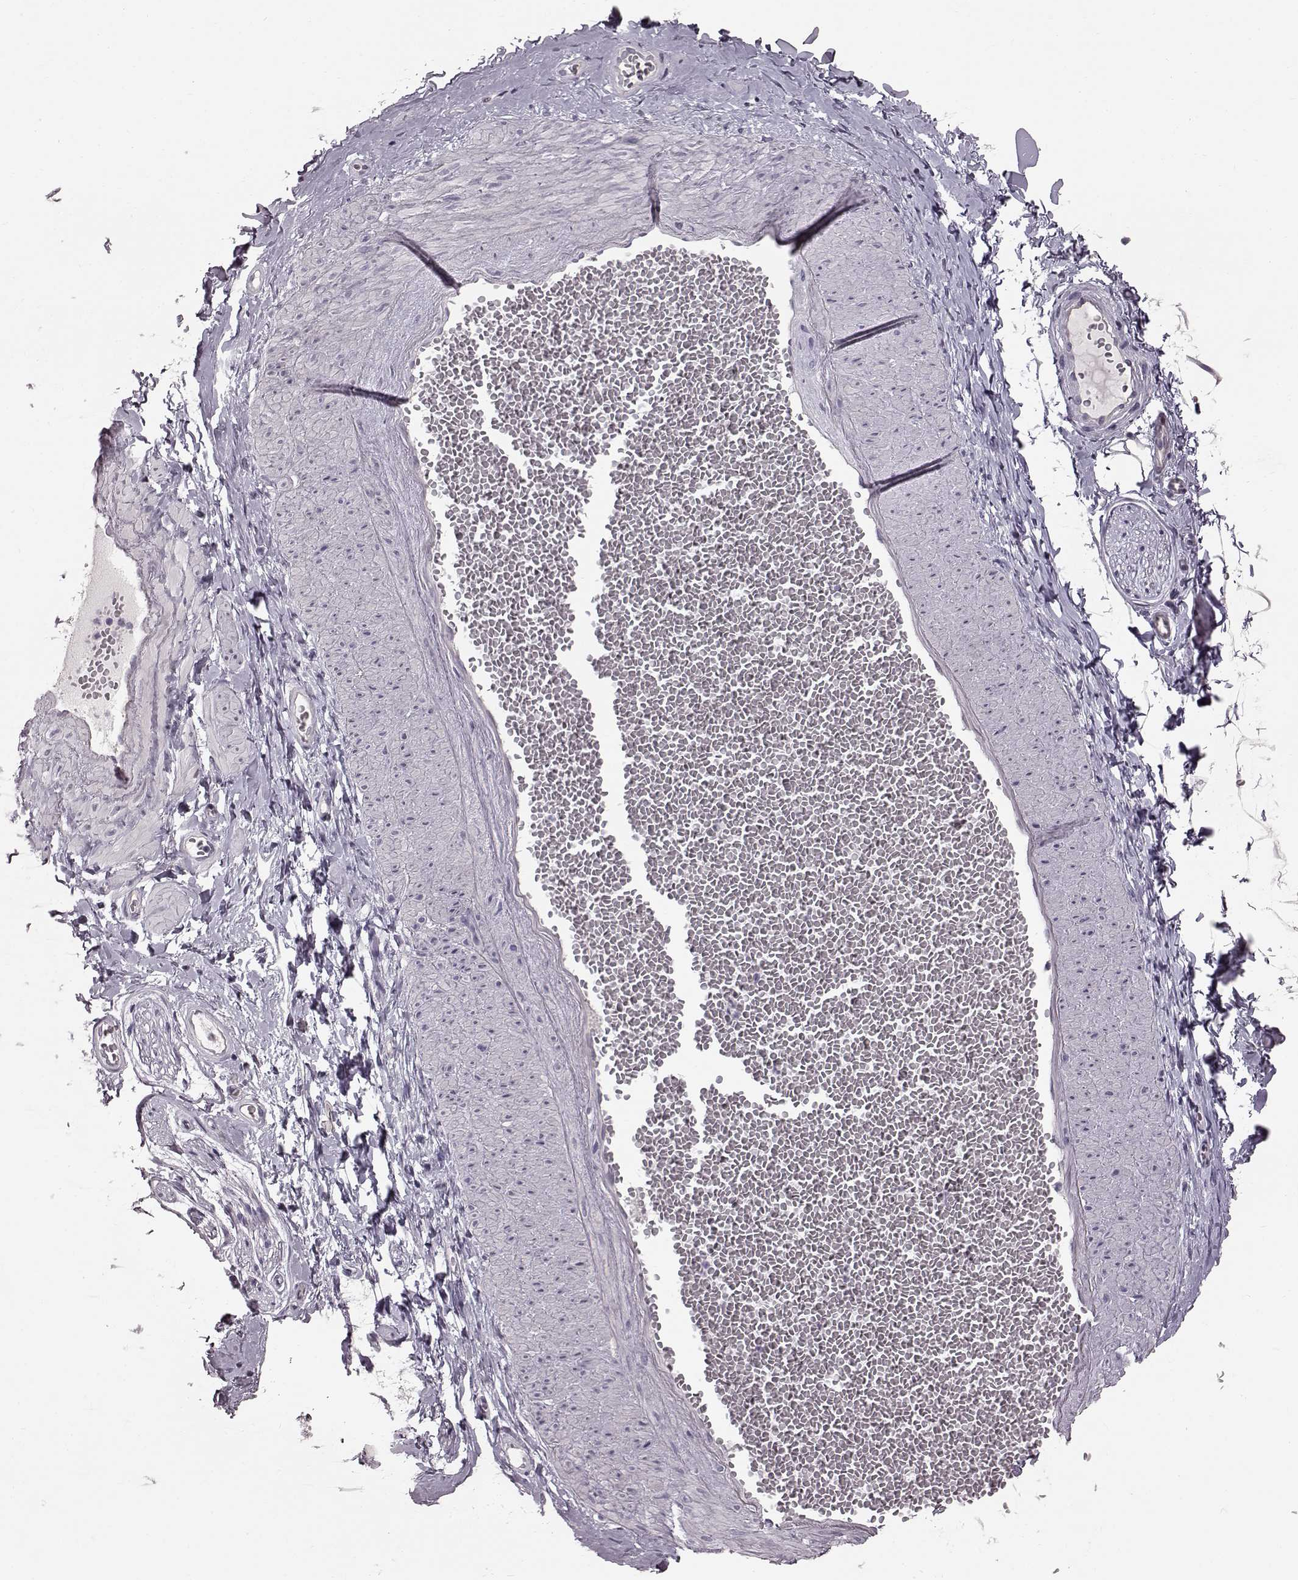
{"staining": {"intensity": "negative", "quantity": "none", "location": "none"}, "tissue": "adipose tissue", "cell_type": "Adipocytes", "image_type": "normal", "snomed": [{"axis": "morphology", "description": "Normal tissue, NOS"}, {"axis": "topography", "description": "Smooth muscle"}, {"axis": "topography", "description": "Peripheral nerve tissue"}], "caption": "A histopathology image of human adipose tissue is negative for staining in adipocytes. (Brightfield microscopy of DAB immunohistochemistry at high magnification).", "gene": "TCHHL1", "patient": {"sex": "male", "age": 22}}